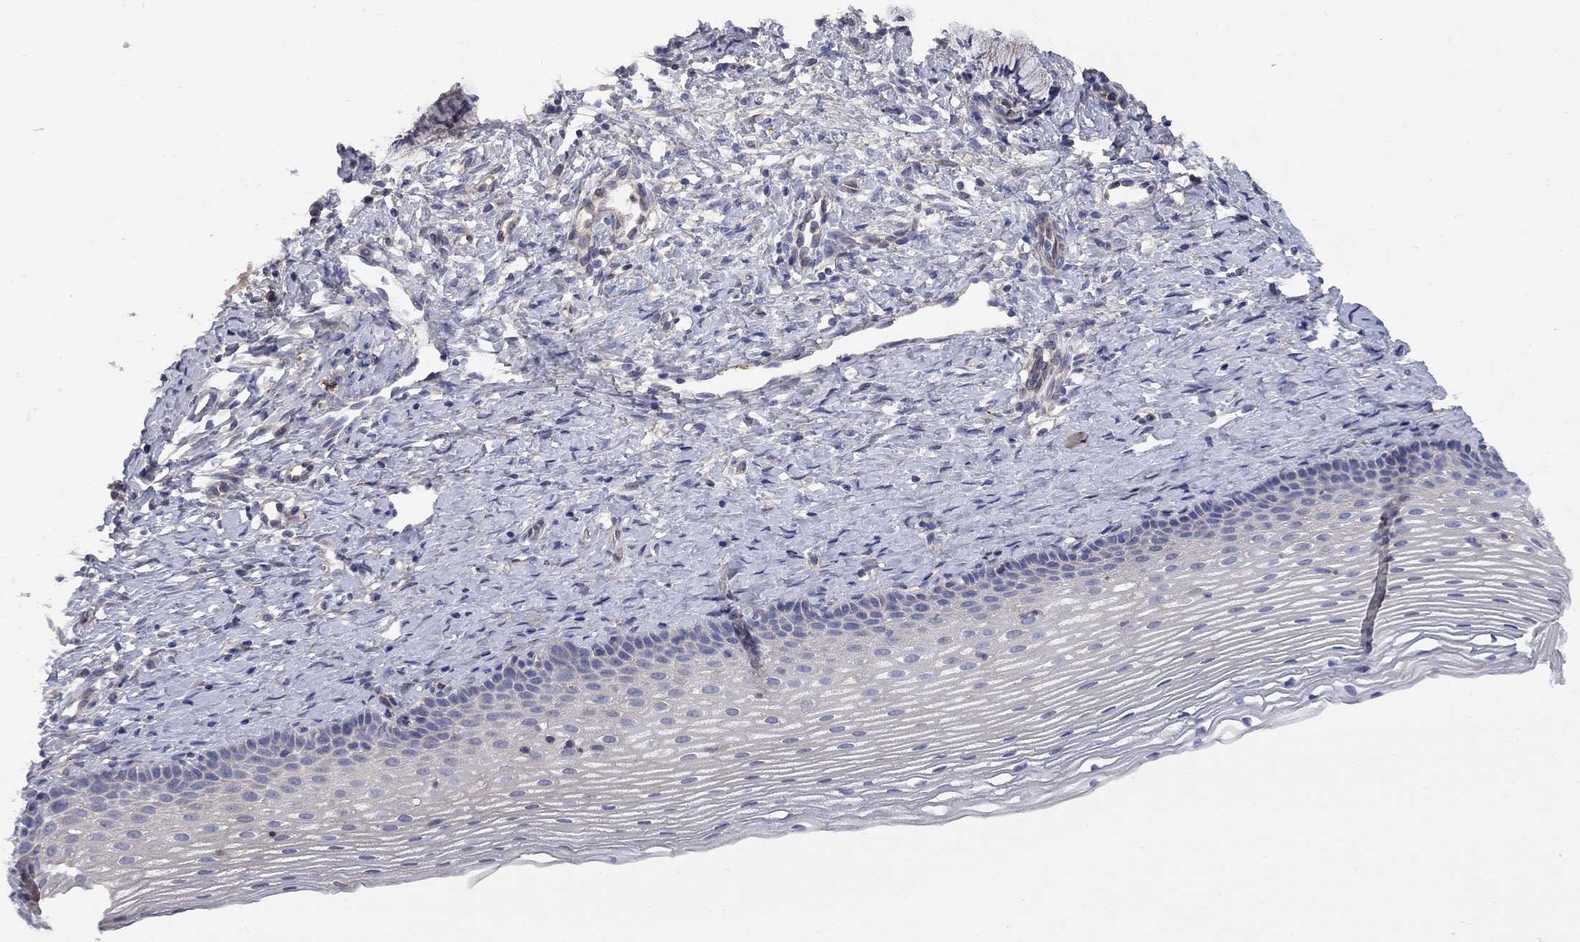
{"staining": {"intensity": "negative", "quantity": "none", "location": "none"}, "tissue": "cervix", "cell_type": "Glandular cells", "image_type": "normal", "snomed": [{"axis": "morphology", "description": "Normal tissue, NOS"}, {"axis": "topography", "description": "Cervix"}], "caption": "Glandular cells show no significant protein positivity in benign cervix. The staining was performed using DAB (3,3'-diaminobenzidine) to visualize the protein expression in brown, while the nuclei were stained in blue with hematoxylin (Magnification: 20x).", "gene": "MTHFR", "patient": {"sex": "female", "age": 39}}